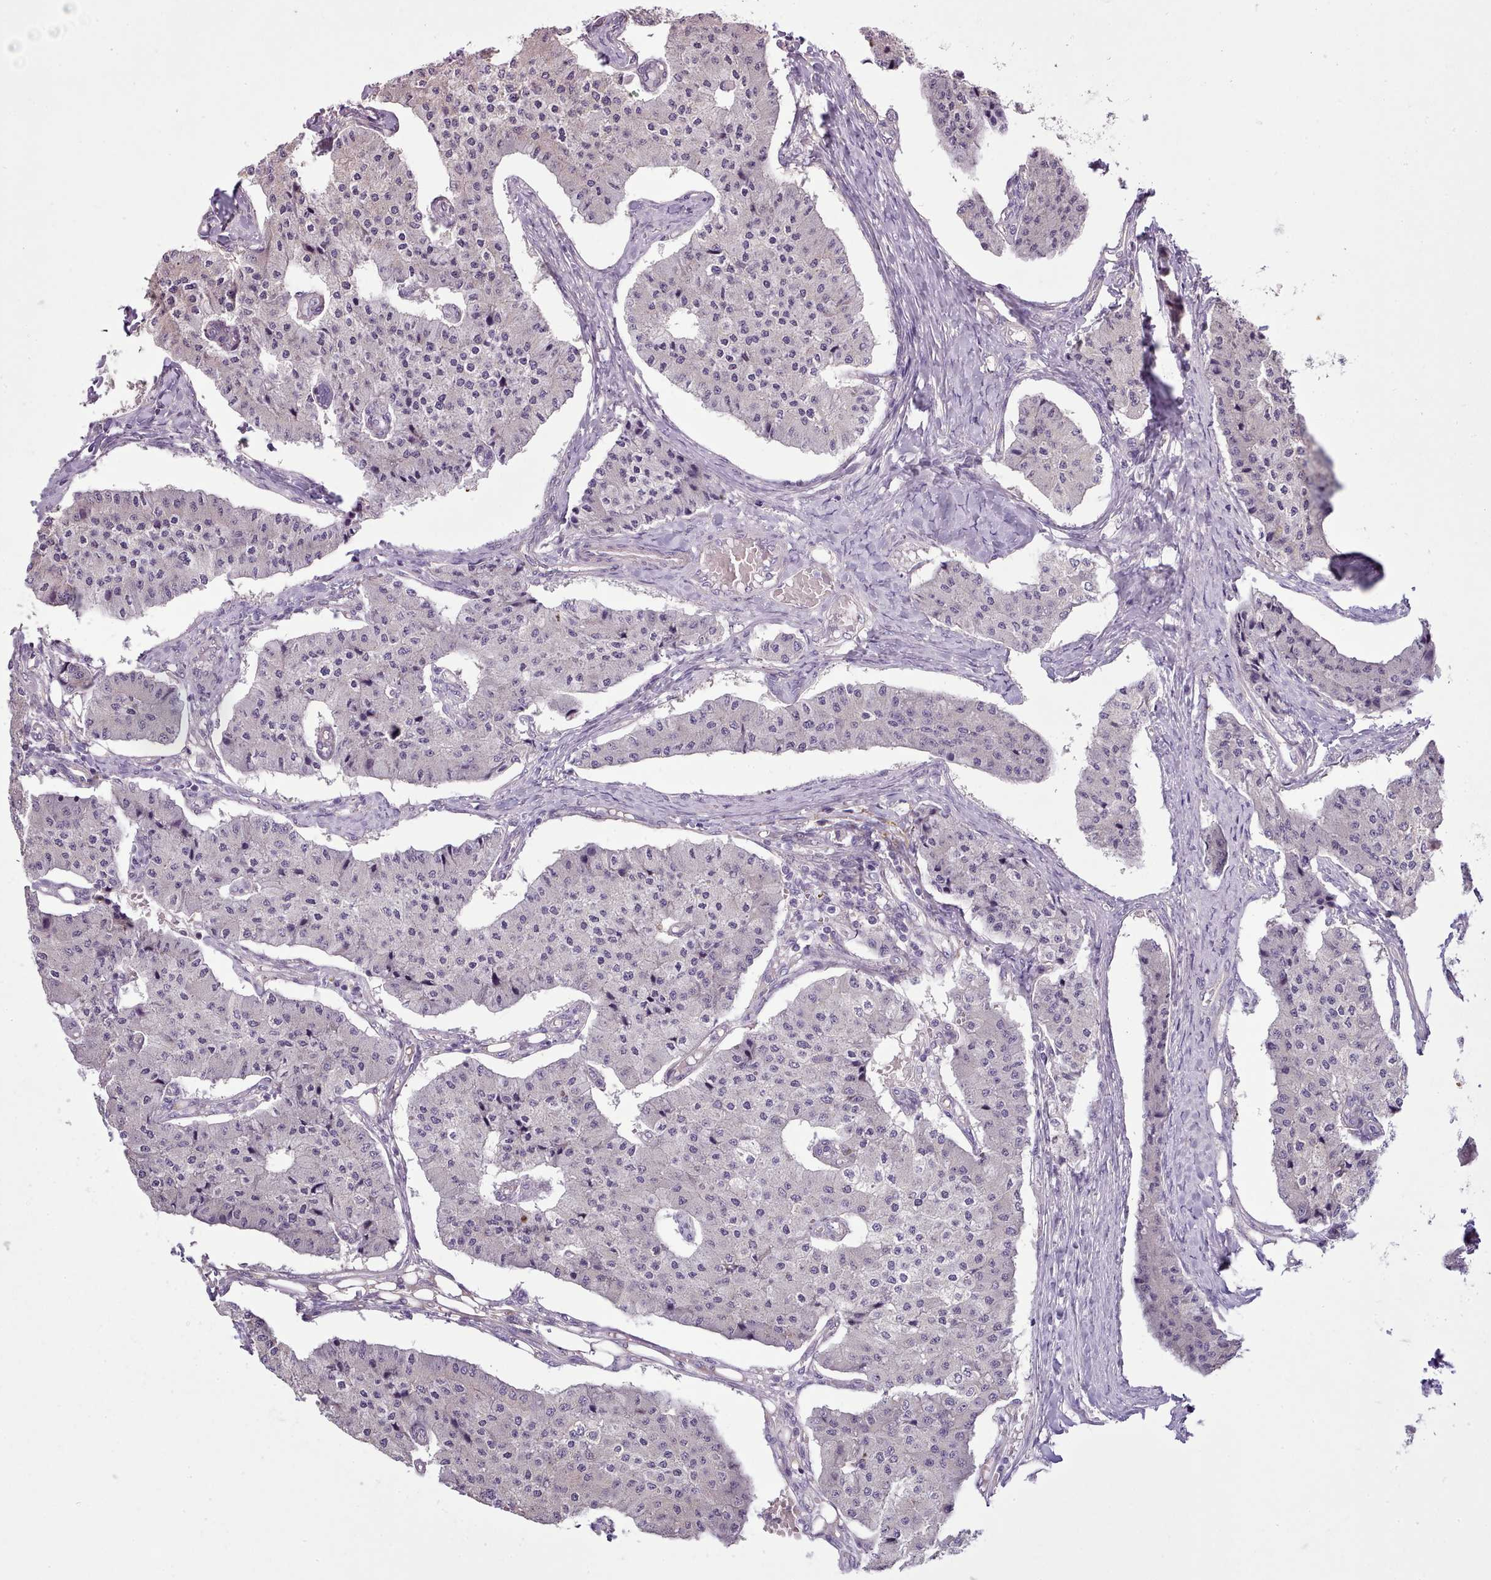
{"staining": {"intensity": "negative", "quantity": "none", "location": "none"}, "tissue": "carcinoid", "cell_type": "Tumor cells", "image_type": "cancer", "snomed": [{"axis": "morphology", "description": "Carcinoid, malignant, NOS"}, {"axis": "topography", "description": "Colon"}], "caption": "Immunohistochemistry image of human malignant carcinoid stained for a protein (brown), which reveals no expression in tumor cells.", "gene": "SETX", "patient": {"sex": "female", "age": 52}}